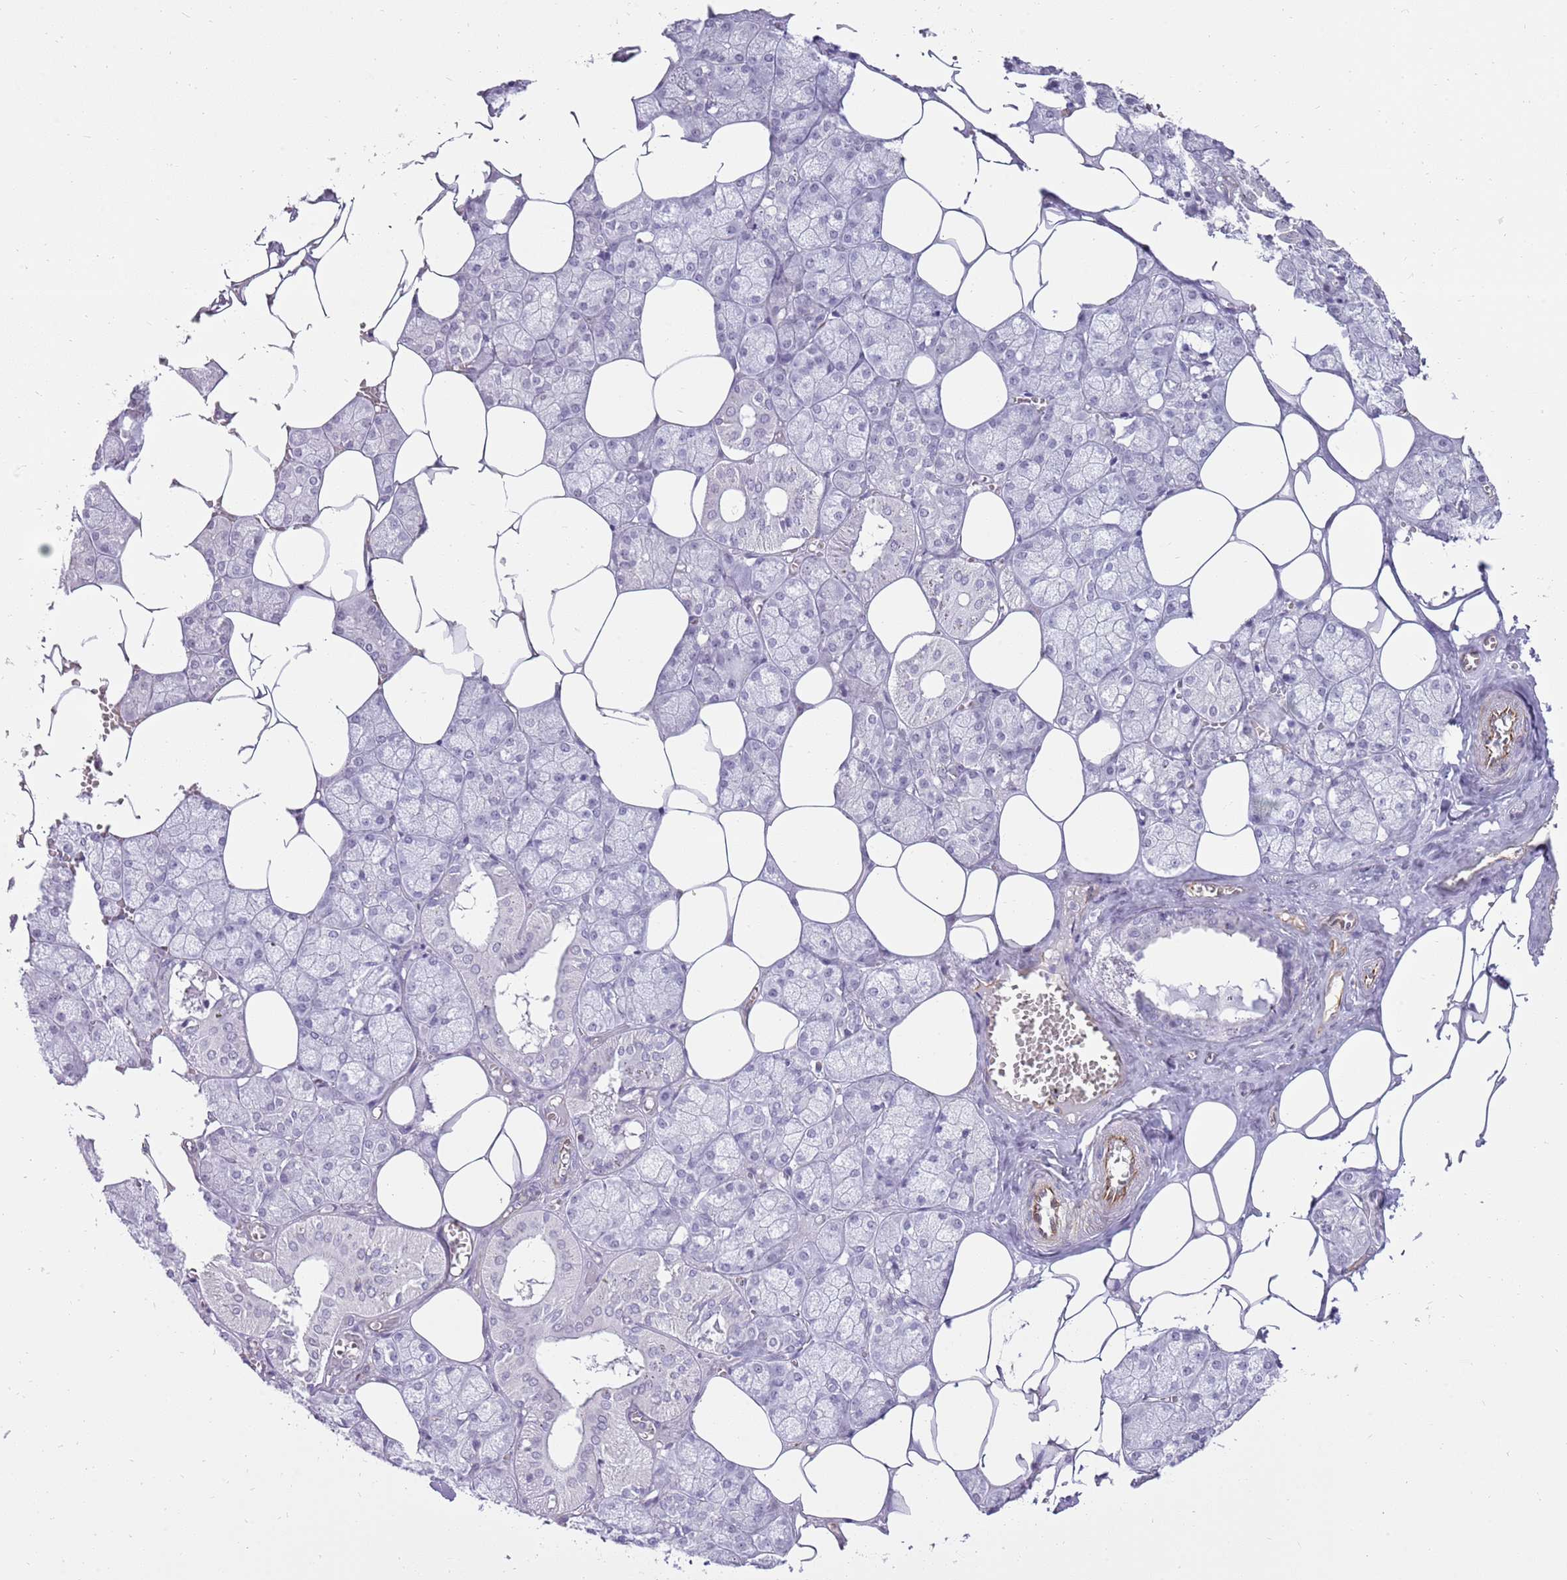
{"staining": {"intensity": "negative", "quantity": "none", "location": "none"}, "tissue": "salivary gland", "cell_type": "Glandular cells", "image_type": "normal", "snomed": [{"axis": "morphology", "description": "Normal tissue, NOS"}, {"axis": "topography", "description": "Salivary gland"}], "caption": "IHC of unremarkable salivary gland demonstrates no expression in glandular cells.", "gene": "ENSG00000271254", "patient": {"sex": "male", "age": 62}}